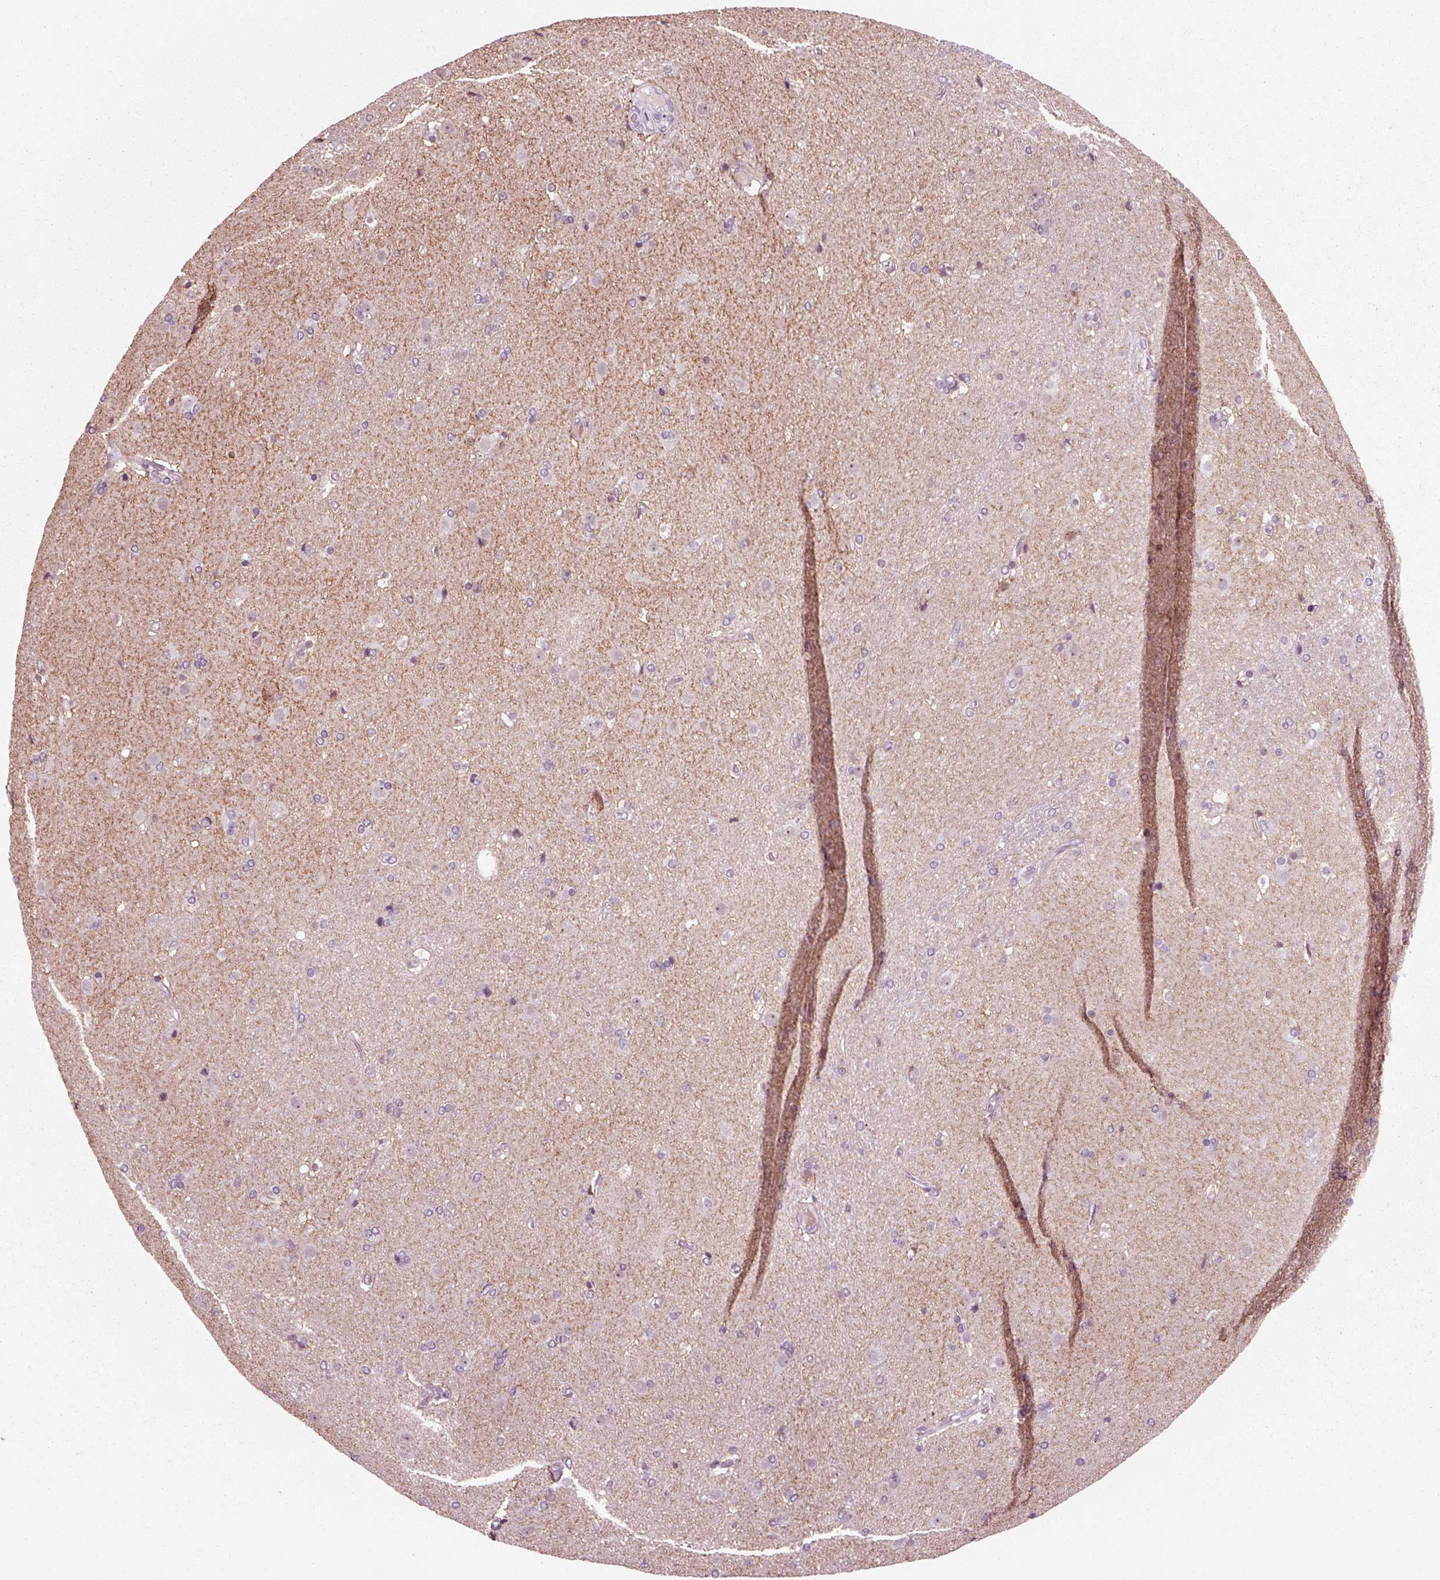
{"staining": {"intensity": "negative", "quantity": "none", "location": "none"}, "tissue": "caudate", "cell_type": "Glial cells", "image_type": "normal", "snomed": [{"axis": "morphology", "description": "Normal tissue, NOS"}, {"axis": "topography", "description": "Lateral ventricle wall"}], "caption": "Caudate stained for a protein using IHC exhibits no positivity glial cells.", "gene": "CHGB", "patient": {"sex": "male", "age": 54}}